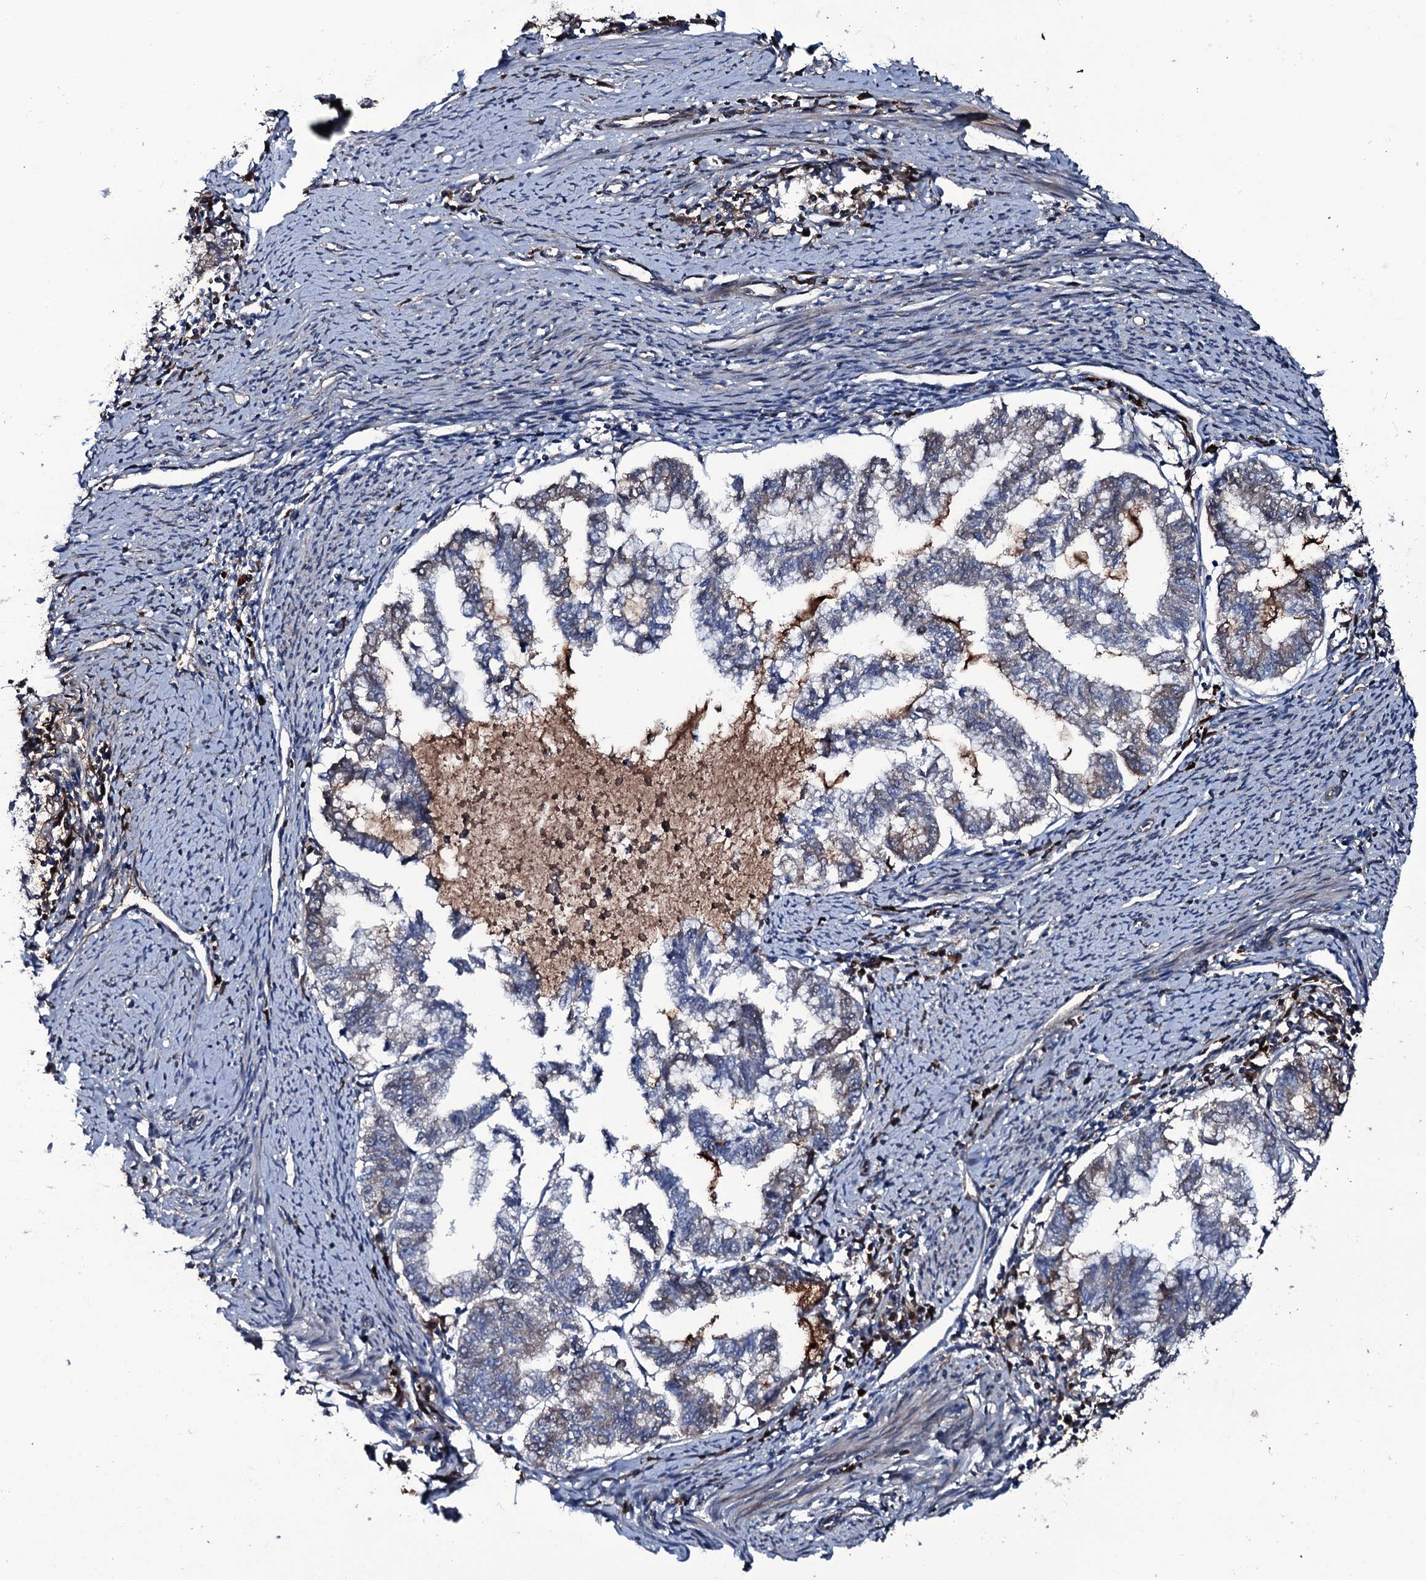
{"staining": {"intensity": "moderate", "quantity": "<25%", "location": "cytoplasmic/membranous"}, "tissue": "endometrial cancer", "cell_type": "Tumor cells", "image_type": "cancer", "snomed": [{"axis": "morphology", "description": "Adenocarcinoma, NOS"}, {"axis": "topography", "description": "Endometrium"}], "caption": "Endometrial adenocarcinoma stained with a brown dye demonstrates moderate cytoplasmic/membranous positive staining in about <25% of tumor cells.", "gene": "LYG2", "patient": {"sex": "female", "age": 79}}